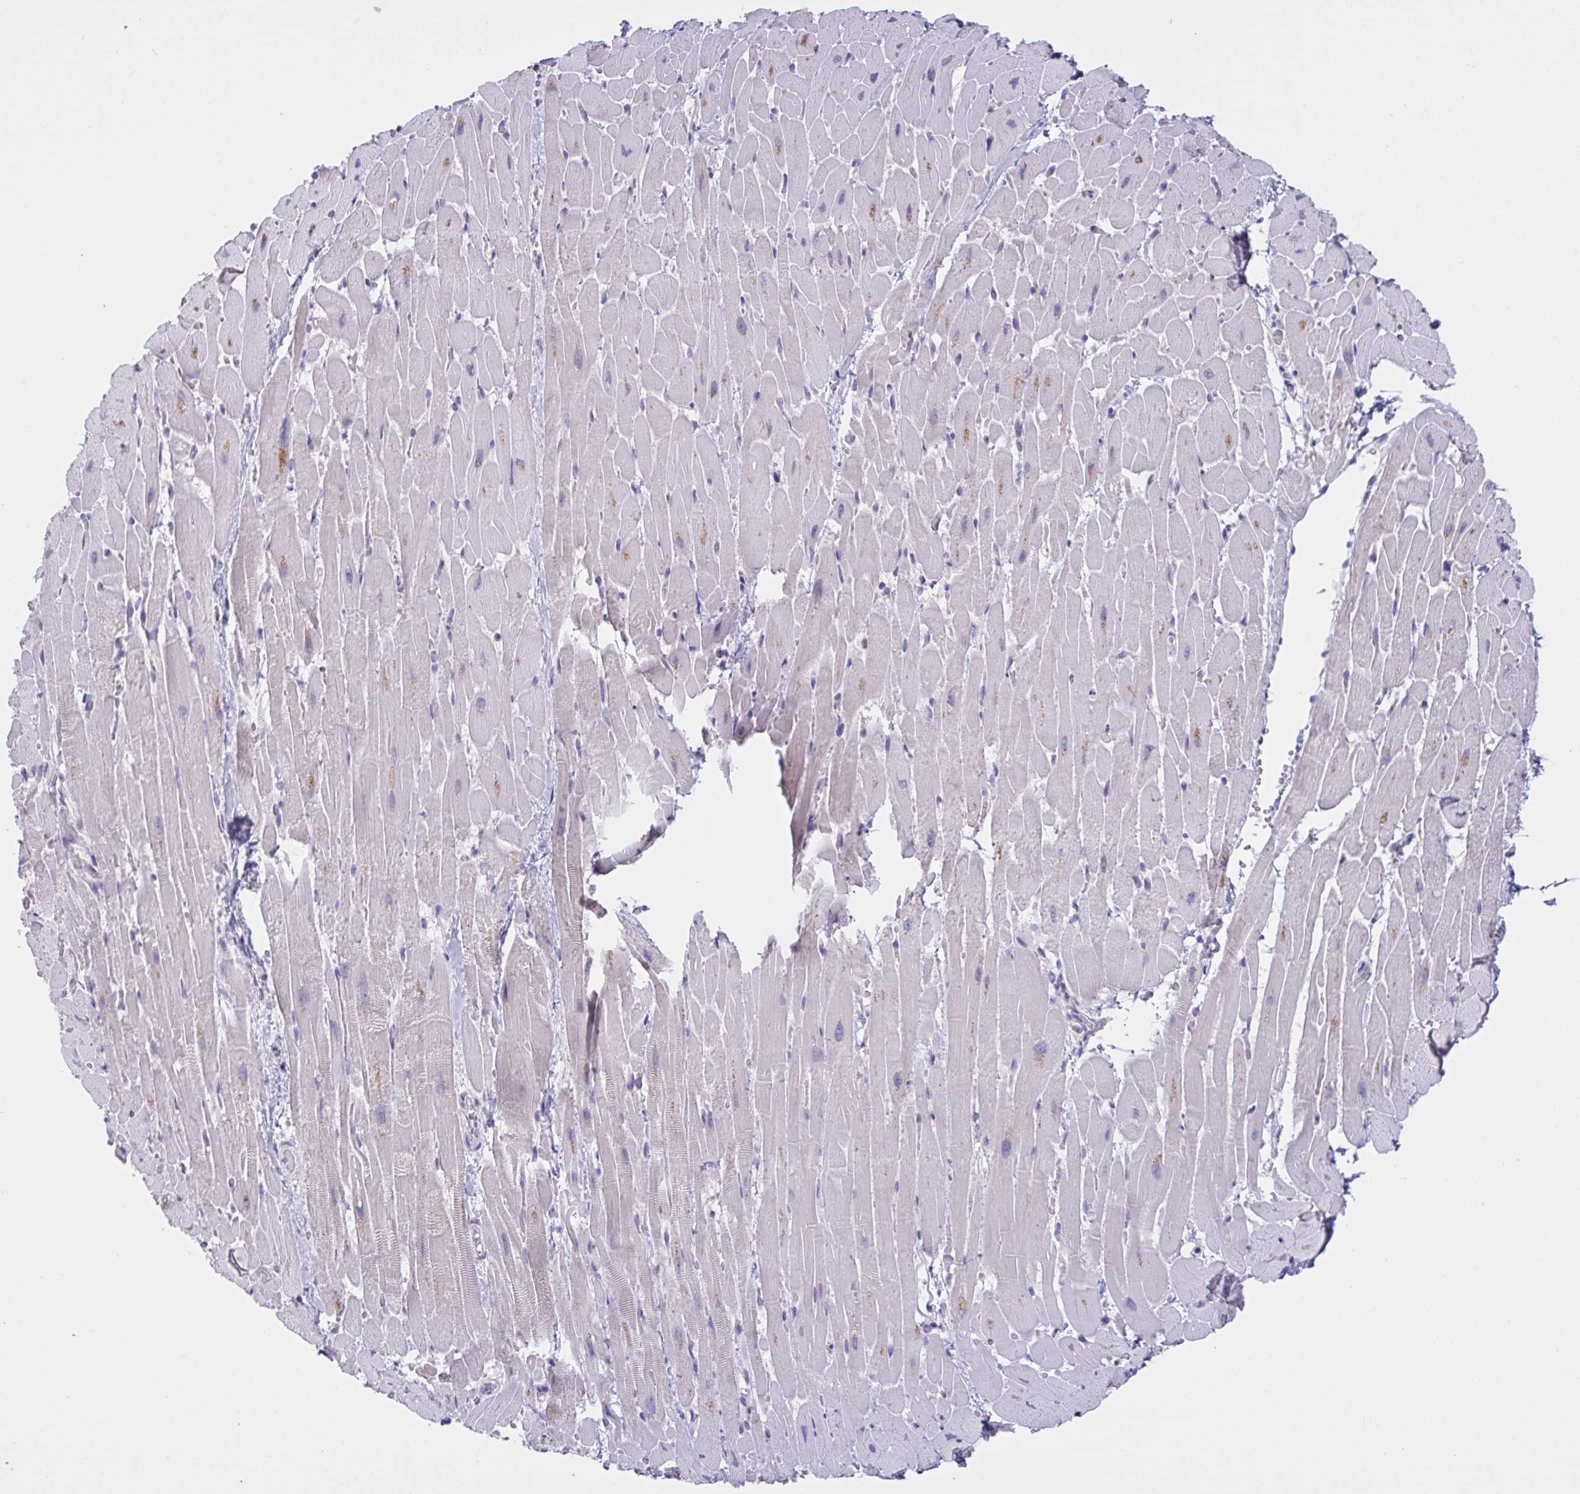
{"staining": {"intensity": "moderate", "quantity": "<25%", "location": "cytoplasmic/membranous"}, "tissue": "heart muscle", "cell_type": "Cardiomyocytes", "image_type": "normal", "snomed": [{"axis": "morphology", "description": "Normal tissue, NOS"}, {"axis": "topography", "description": "Heart"}], "caption": "Protein expression analysis of unremarkable heart muscle exhibits moderate cytoplasmic/membranous expression in approximately <25% of cardiomyocytes. (Brightfield microscopy of DAB IHC at high magnification).", "gene": "TMEM41A", "patient": {"sex": "male", "age": 37}}